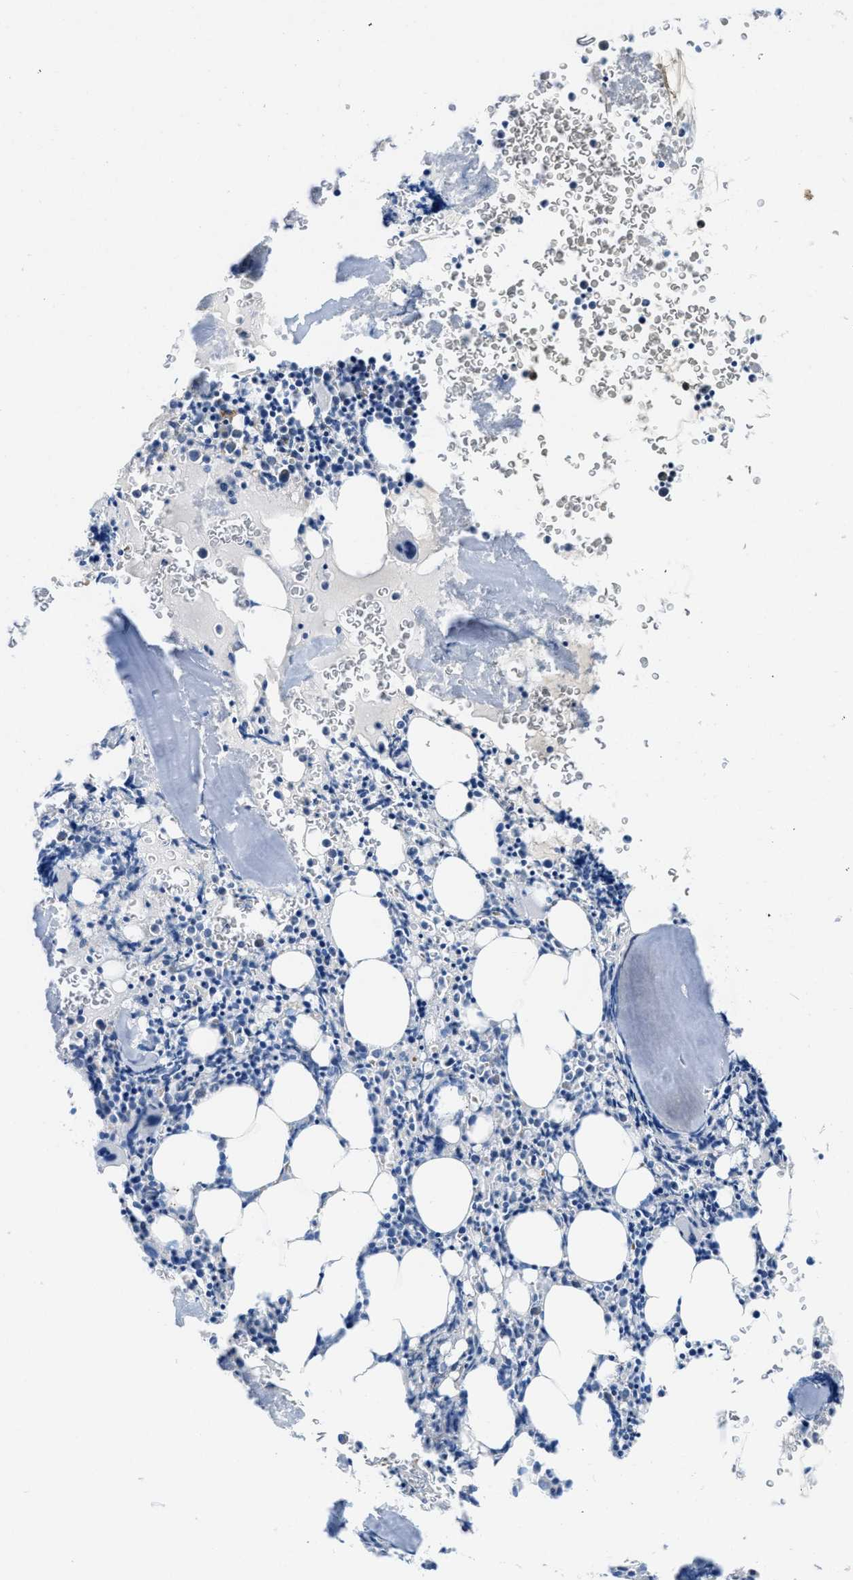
{"staining": {"intensity": "negative", "quantity": "none", "location": "none"}, "tissue": "bone marrow", "cell_type": "Hematopoietic cells", "image_type": "normal", "snomed": [{"axis": "morphology", "description": "Normal tissue, NOS"}, {"axis": "morphology", "description": "Inflammation, NOS"}, {"axis": "topography", "description": "Bone marrow"}], "caption": "A histopathology image of bone marrow stained for a protein exhibits no brown staining in hematopoietic cells.", "gene": "TSPAN3", "patient": {"sex": "male", "age": 37}}